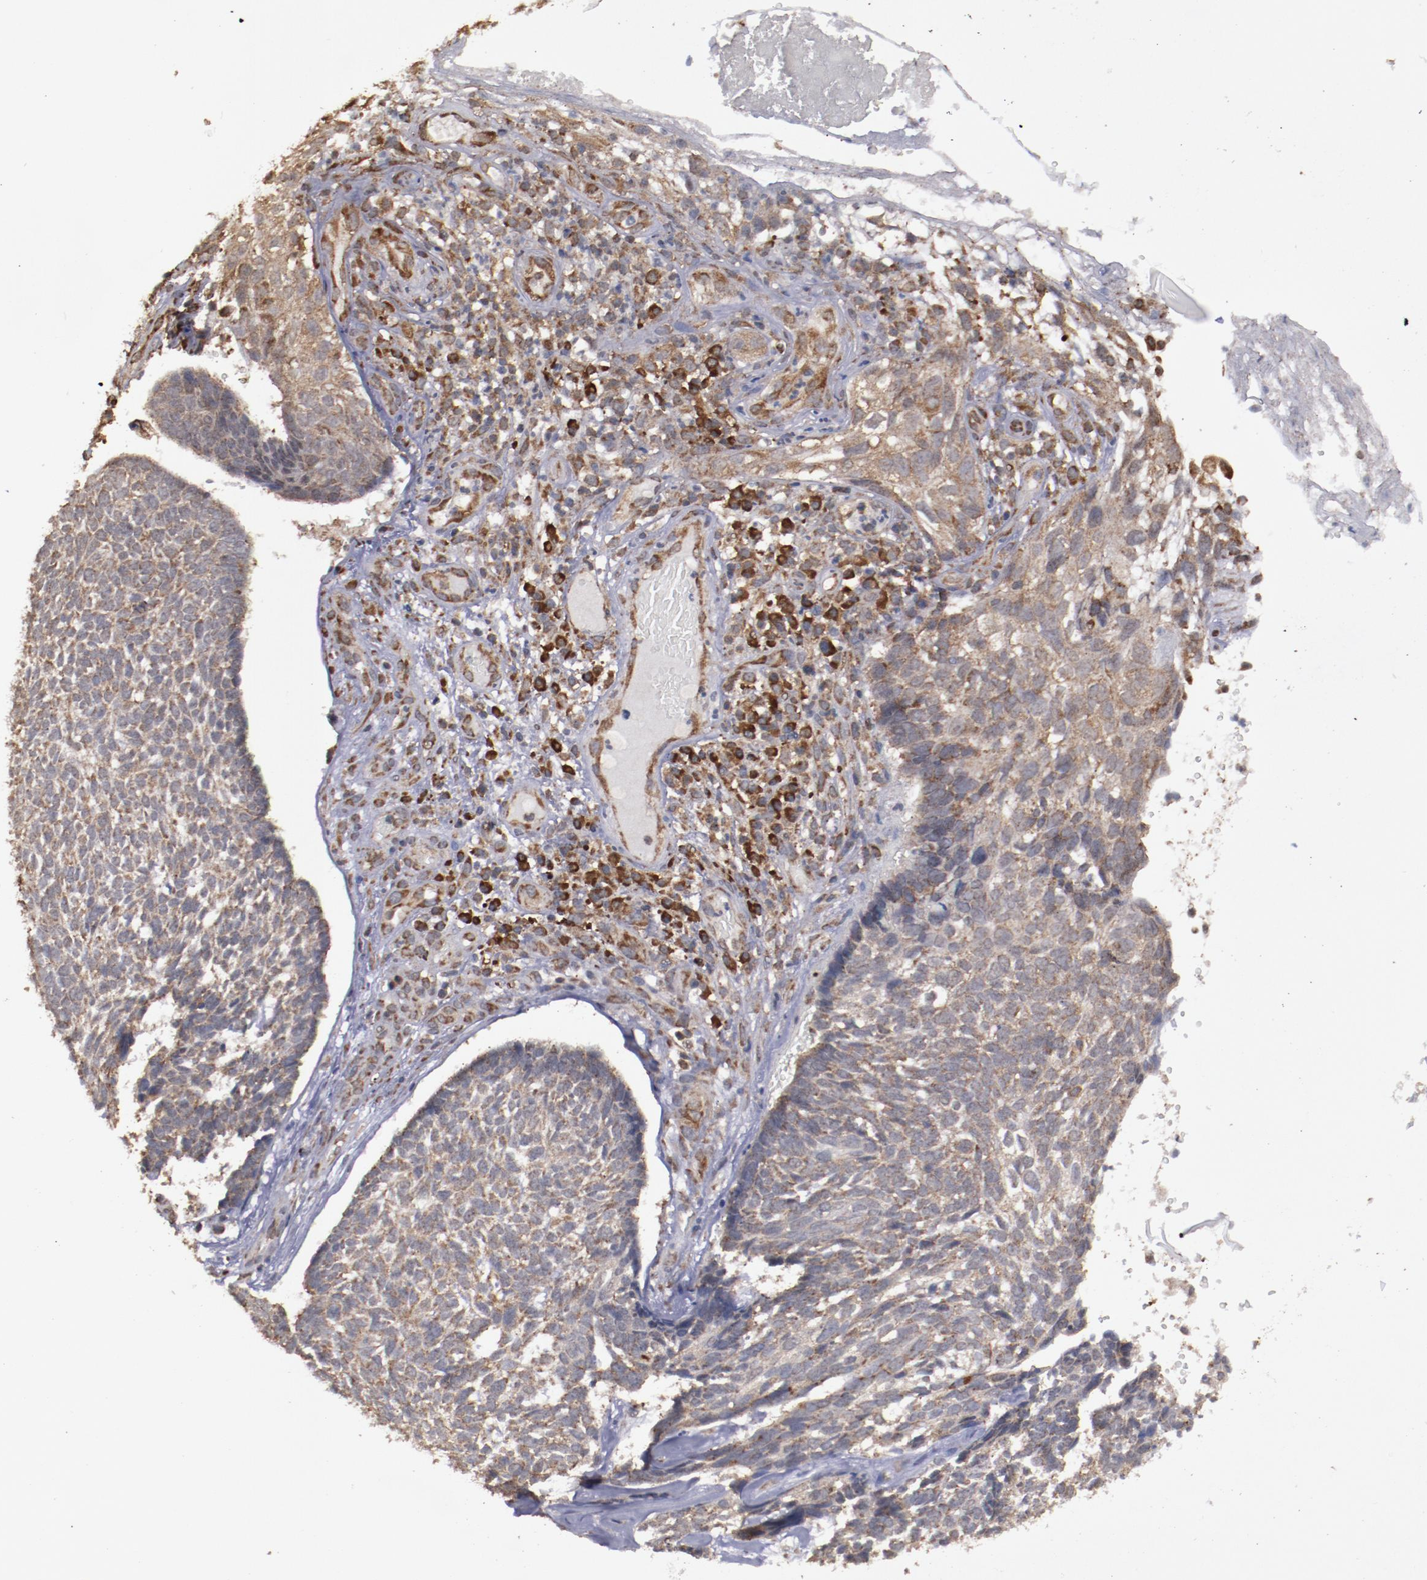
{"staining": {"intensity": "moderate", "quantity": ">75%", "location": "cytoplasmic/membranous"}, "tissue": "skin cancer", "cell_type": "Tumor cells", "image_type": "cancer", "snomed": [{"axis": "morphology", "description": "Basal cell carcinoma"}, {"axis": "topography", "description": "Skin"}], "caption": "This is a photomicrograph of immunohistochemistry staining of basal cell carcinoma (skin), which shows moderate expression in the cytoplasmic/membranous of tumor cells.", "gene": "RPS4Y1", "patient": {"sex": "male", "age": 72}}